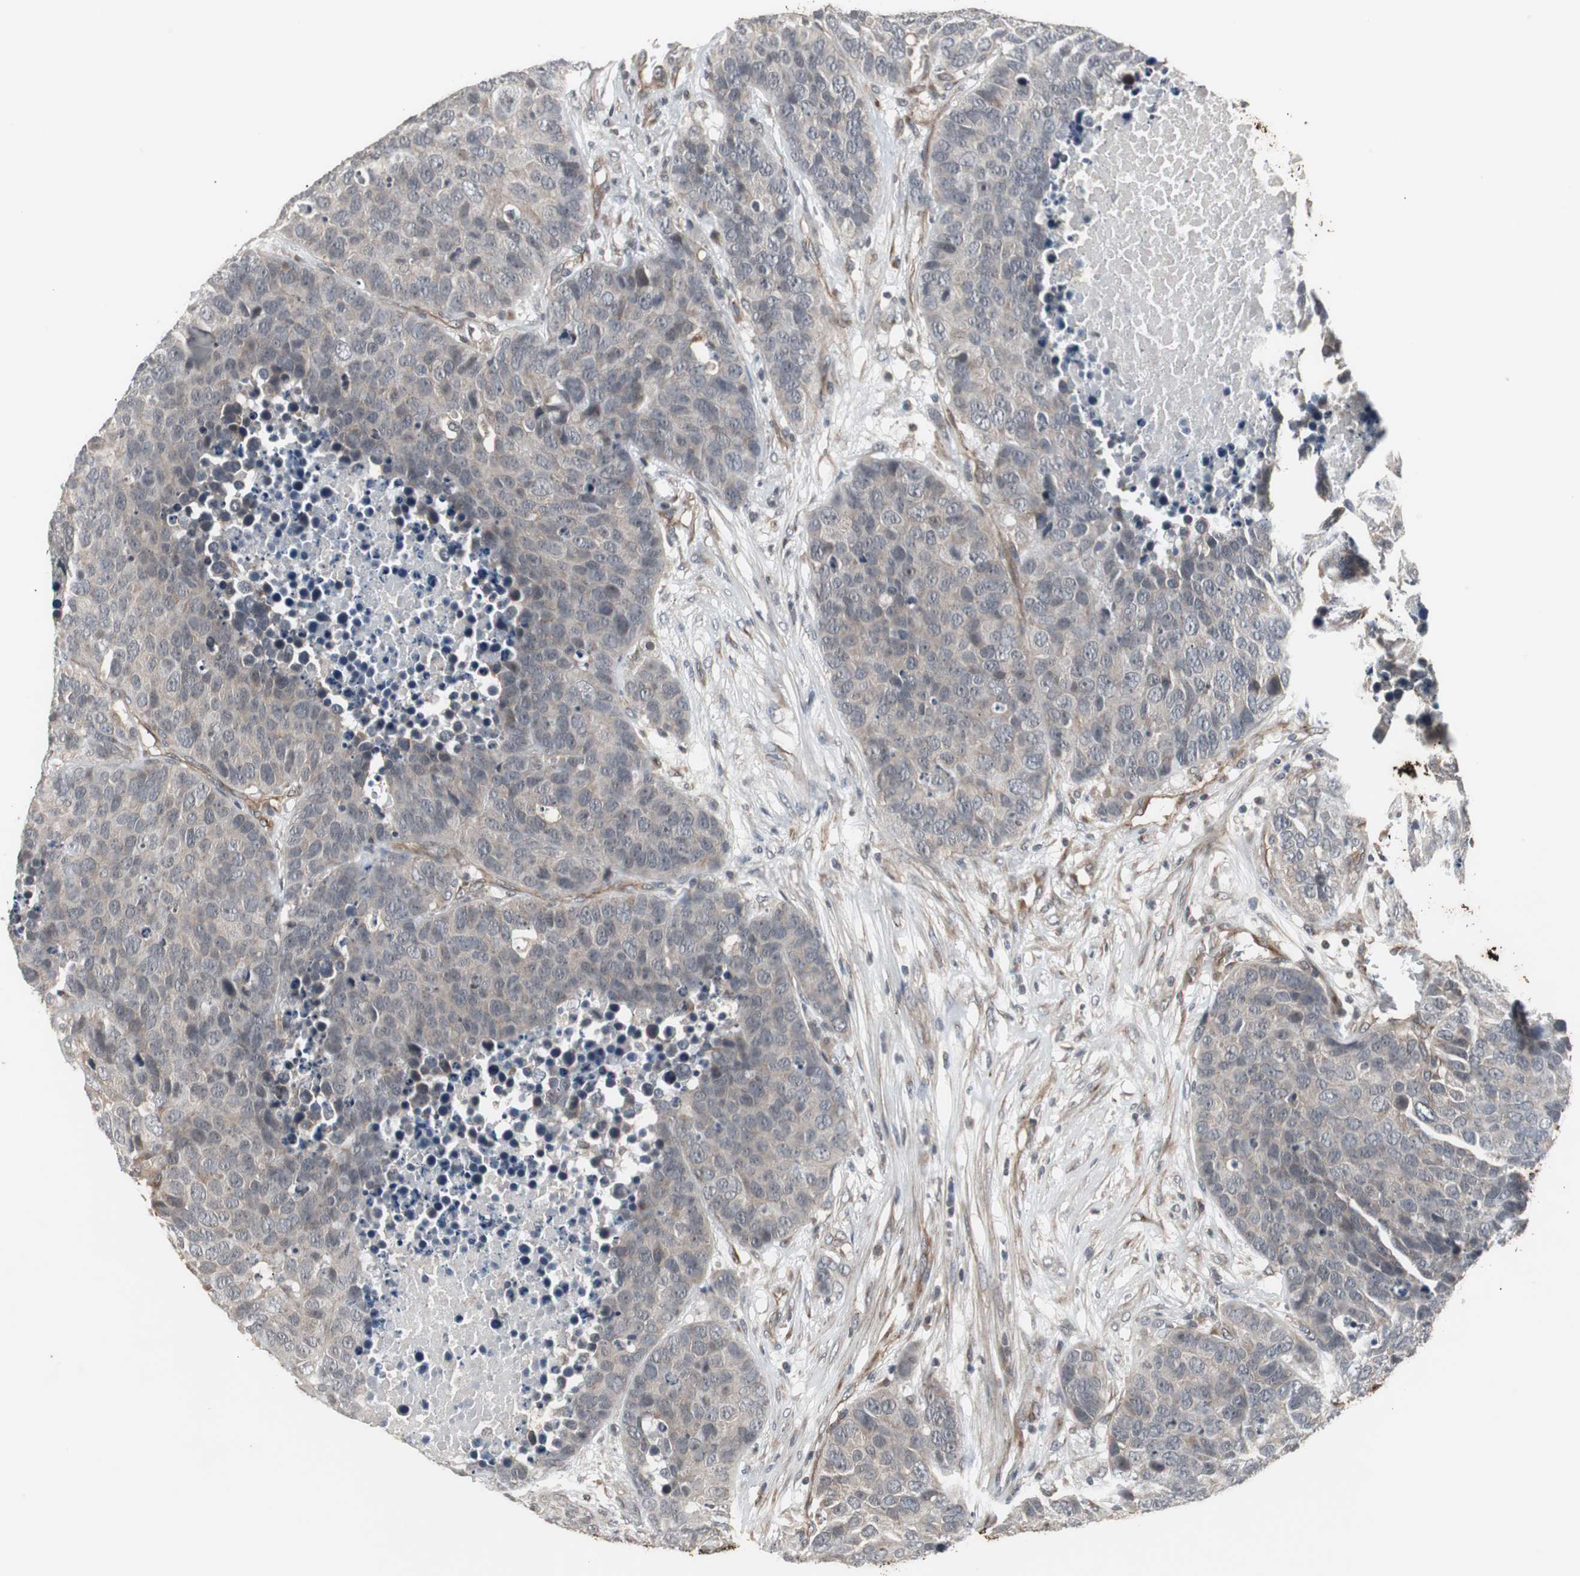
{"staining": {"intensity": "weak", "quantity": ">75%", "location": "cytoplasmic/membranous"}, "tissue": "carcinoid", "cell_type": "Tumor cells", "image_type": "cancer", "snomed": [{"axis": "morphology", "description": "Carcinoid, malignant, NOS"}, {"axis": "topography", "description": "Lung"}], "caption": "Immunohistochemistry (DAB (3,3'-diaminobenzidine)) staining of human carcinoid shows weak cytoplasmic/membranous protein positivity in about >75% of tumor cells.", "gene": "ATP2B2", "patient": {"sex": "male", "age": 60}}